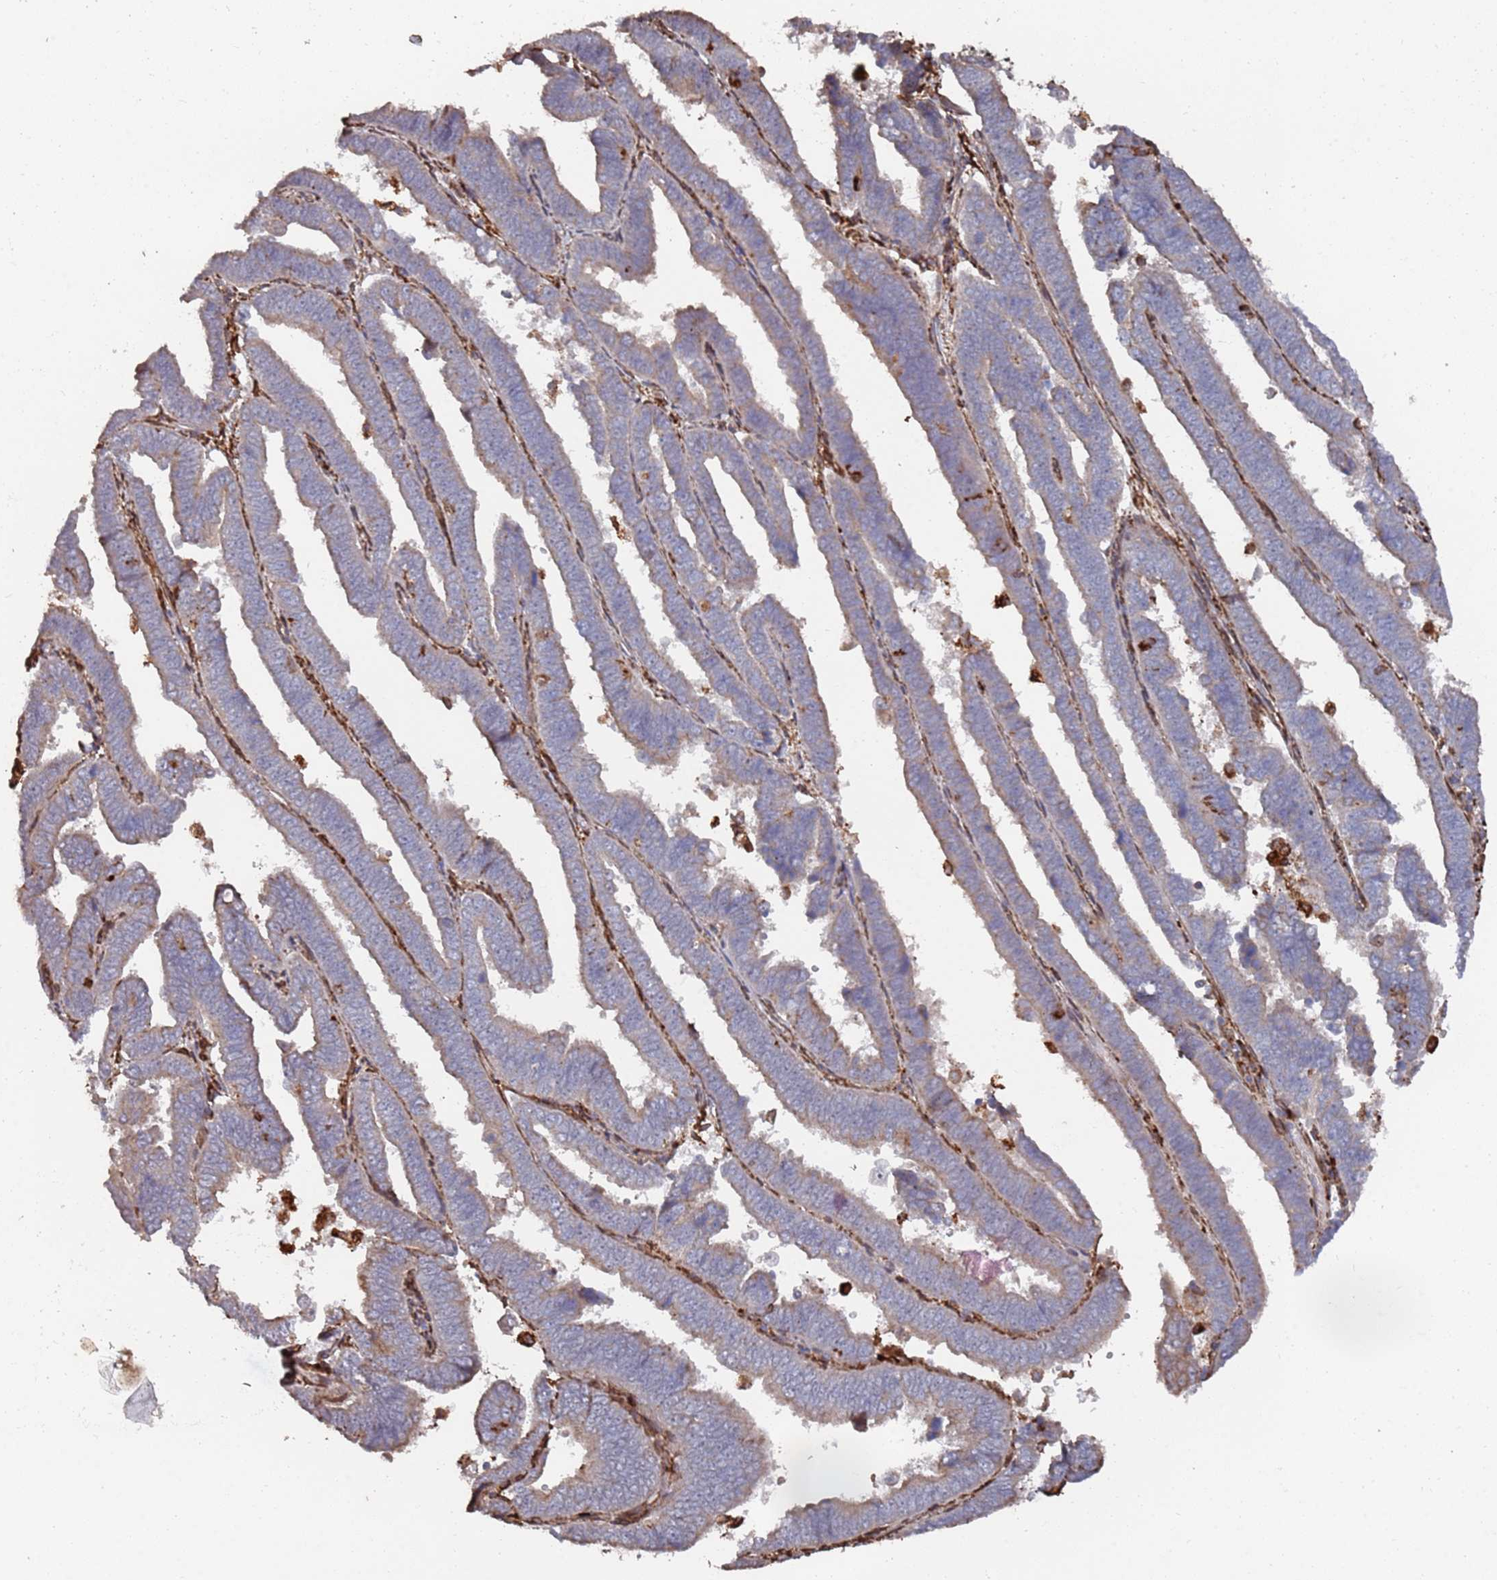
{"staining": {"intensity": "weak", "quantity": "25%-75%", "location": "cytoplasmic/membranous"}, "tissue": "endometrial cancer", "cell_type": "Tumor cells", "image_type": "cancer", "snomed": [{"axis": "morphology", "description": "Adenocarcinoma, NOS"}, {"axis": "topography", "description": "Endometrium"}], "caption": "An image of human adenocarcinoma (endometrial) stained for a protein reveals weak cytoplasmic/membranous brown staining in tumor cells. Immunohistochemistry stains the protein in brown and the nuclei are stained blue.", "gene": "LACC1", "patient": {"sex": "female", "age": 75}}